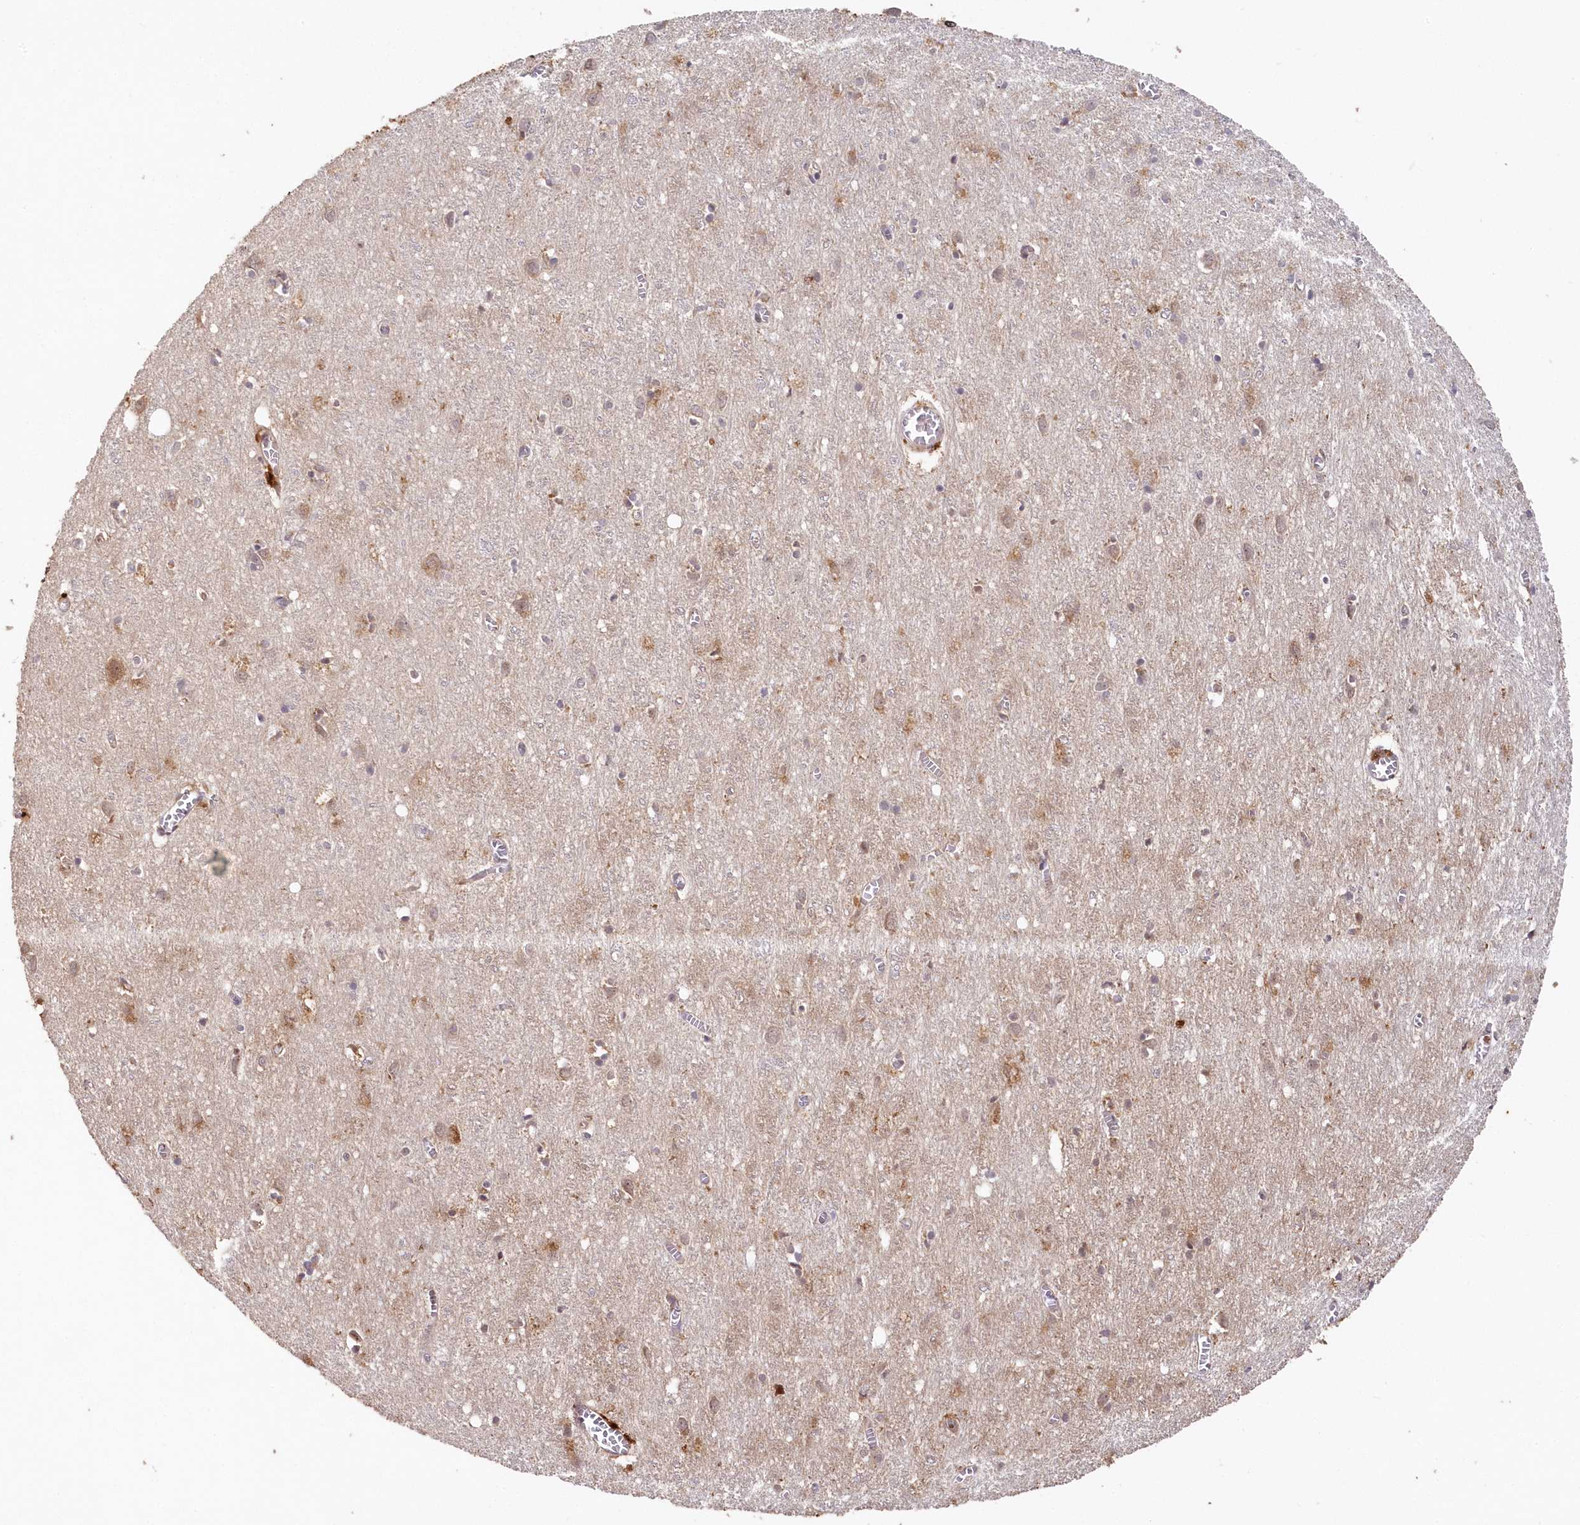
{"staining": {"intensity": "weak", "quantity": "25%-75%", "location": "cytoplasmic/membranous"}, "tissue": "cerebral cortex", "cell_type": "Endothelial cells", "image_type": "normal", "snomed": [{"axis": "morphology", "description": "Normal tissue, NOS"}, {"axis": "topography", "description": "Cerebral cortex"}], "caption": "Cerebral cortex stained with immunohistochemistry reveals weak cytoplasmic/membranous expression in about 25%-75% of endothelial cells.", "gene": "SNED1", "patient": {"sex": "female", "age": 64}}